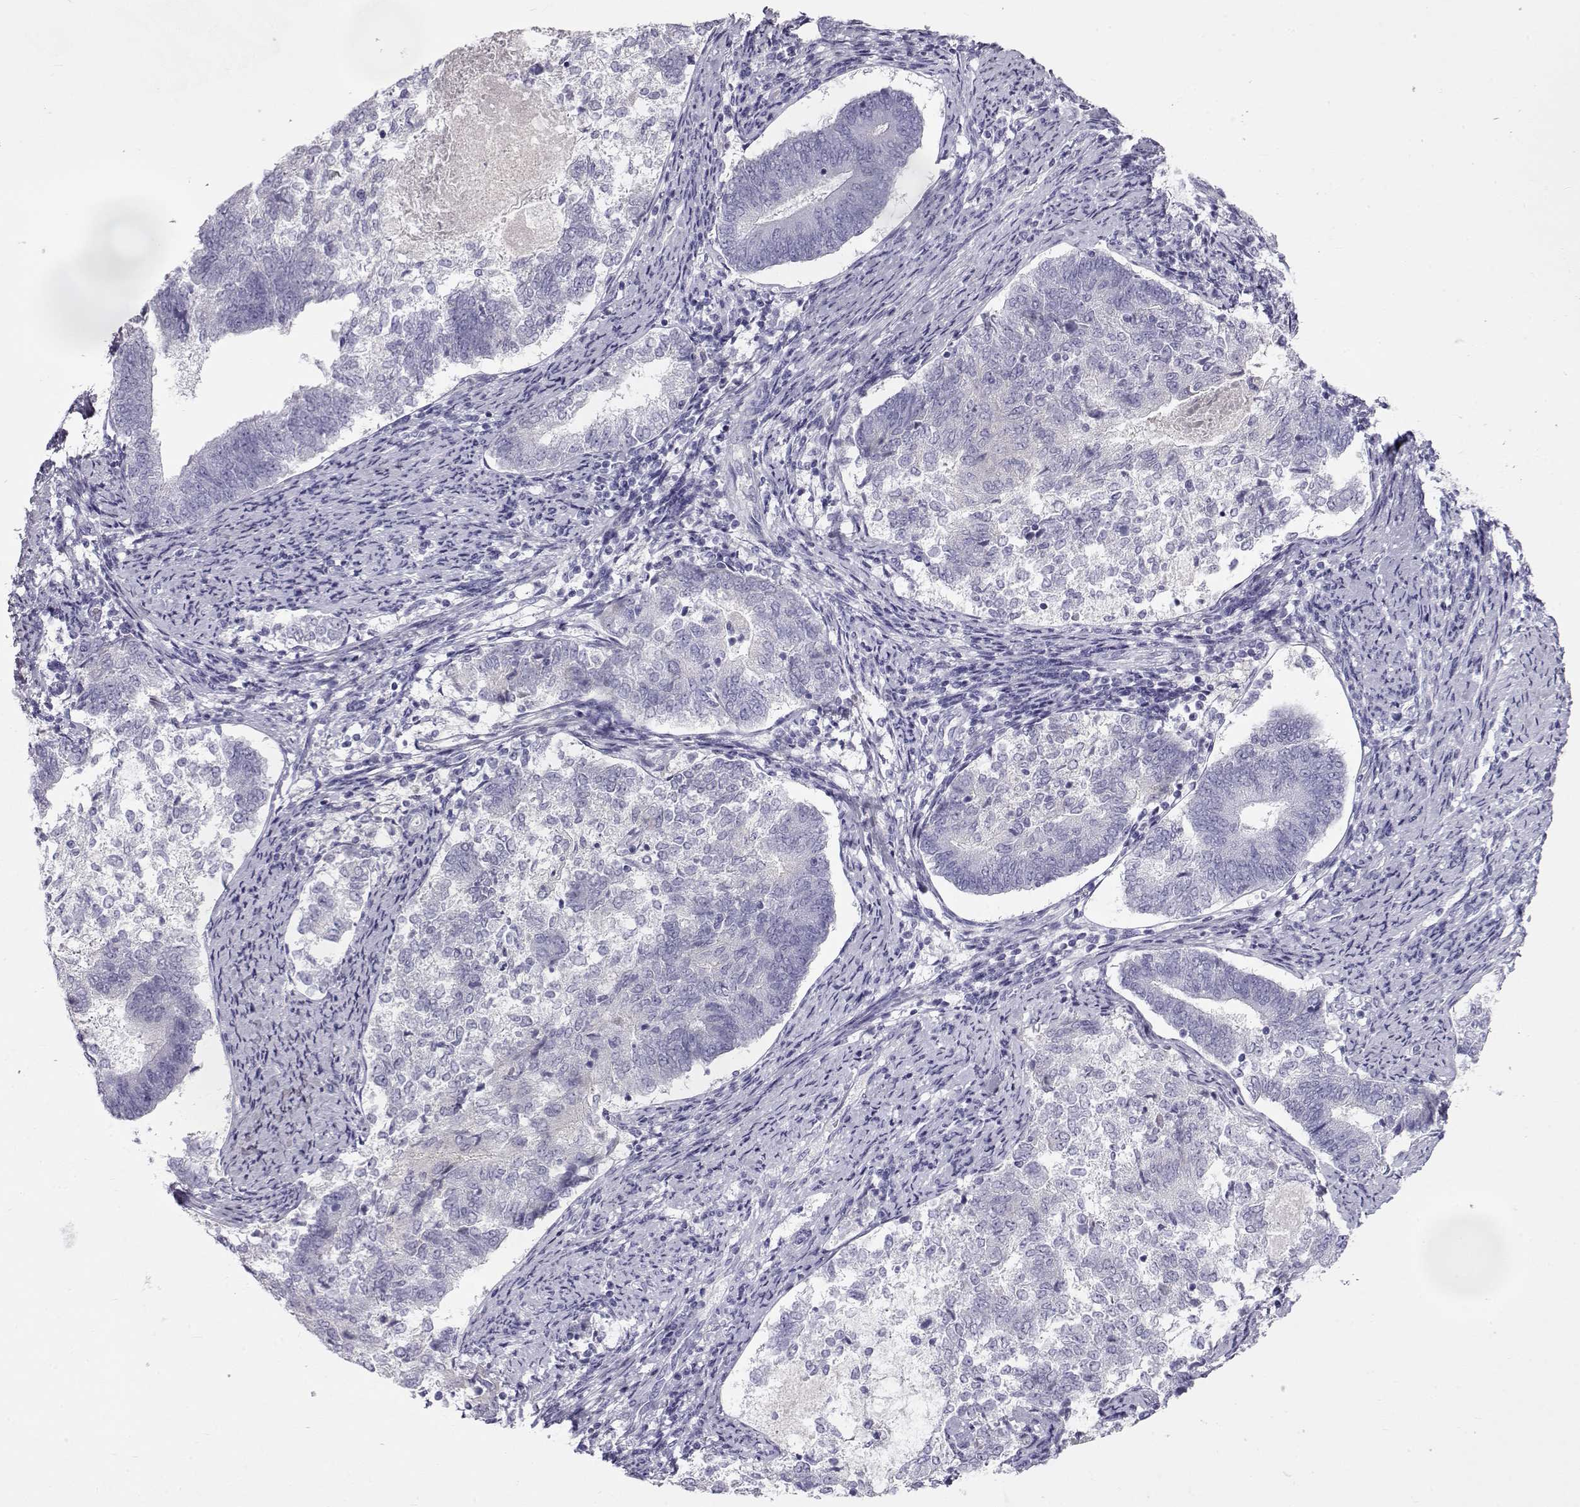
{"staining": {"intensity": "negative", "quantity": "none", "location": "none"}, "tissue": "endometrial cancer", "cell_type": "Tumor cells", "image_type": "cancer", "snomed": [{"axis": "morphology", "description": "Adenocarcinoma, NOS"}, {"axis": "topography", "description": "Endometrium"}], "caption": "Immunohistochemistry (IHC) of human endometrial adenocarcinoma displays no staining in tumor cells.", "gene": "GPR26", "patient": {"sex": "female", "age": 65}}